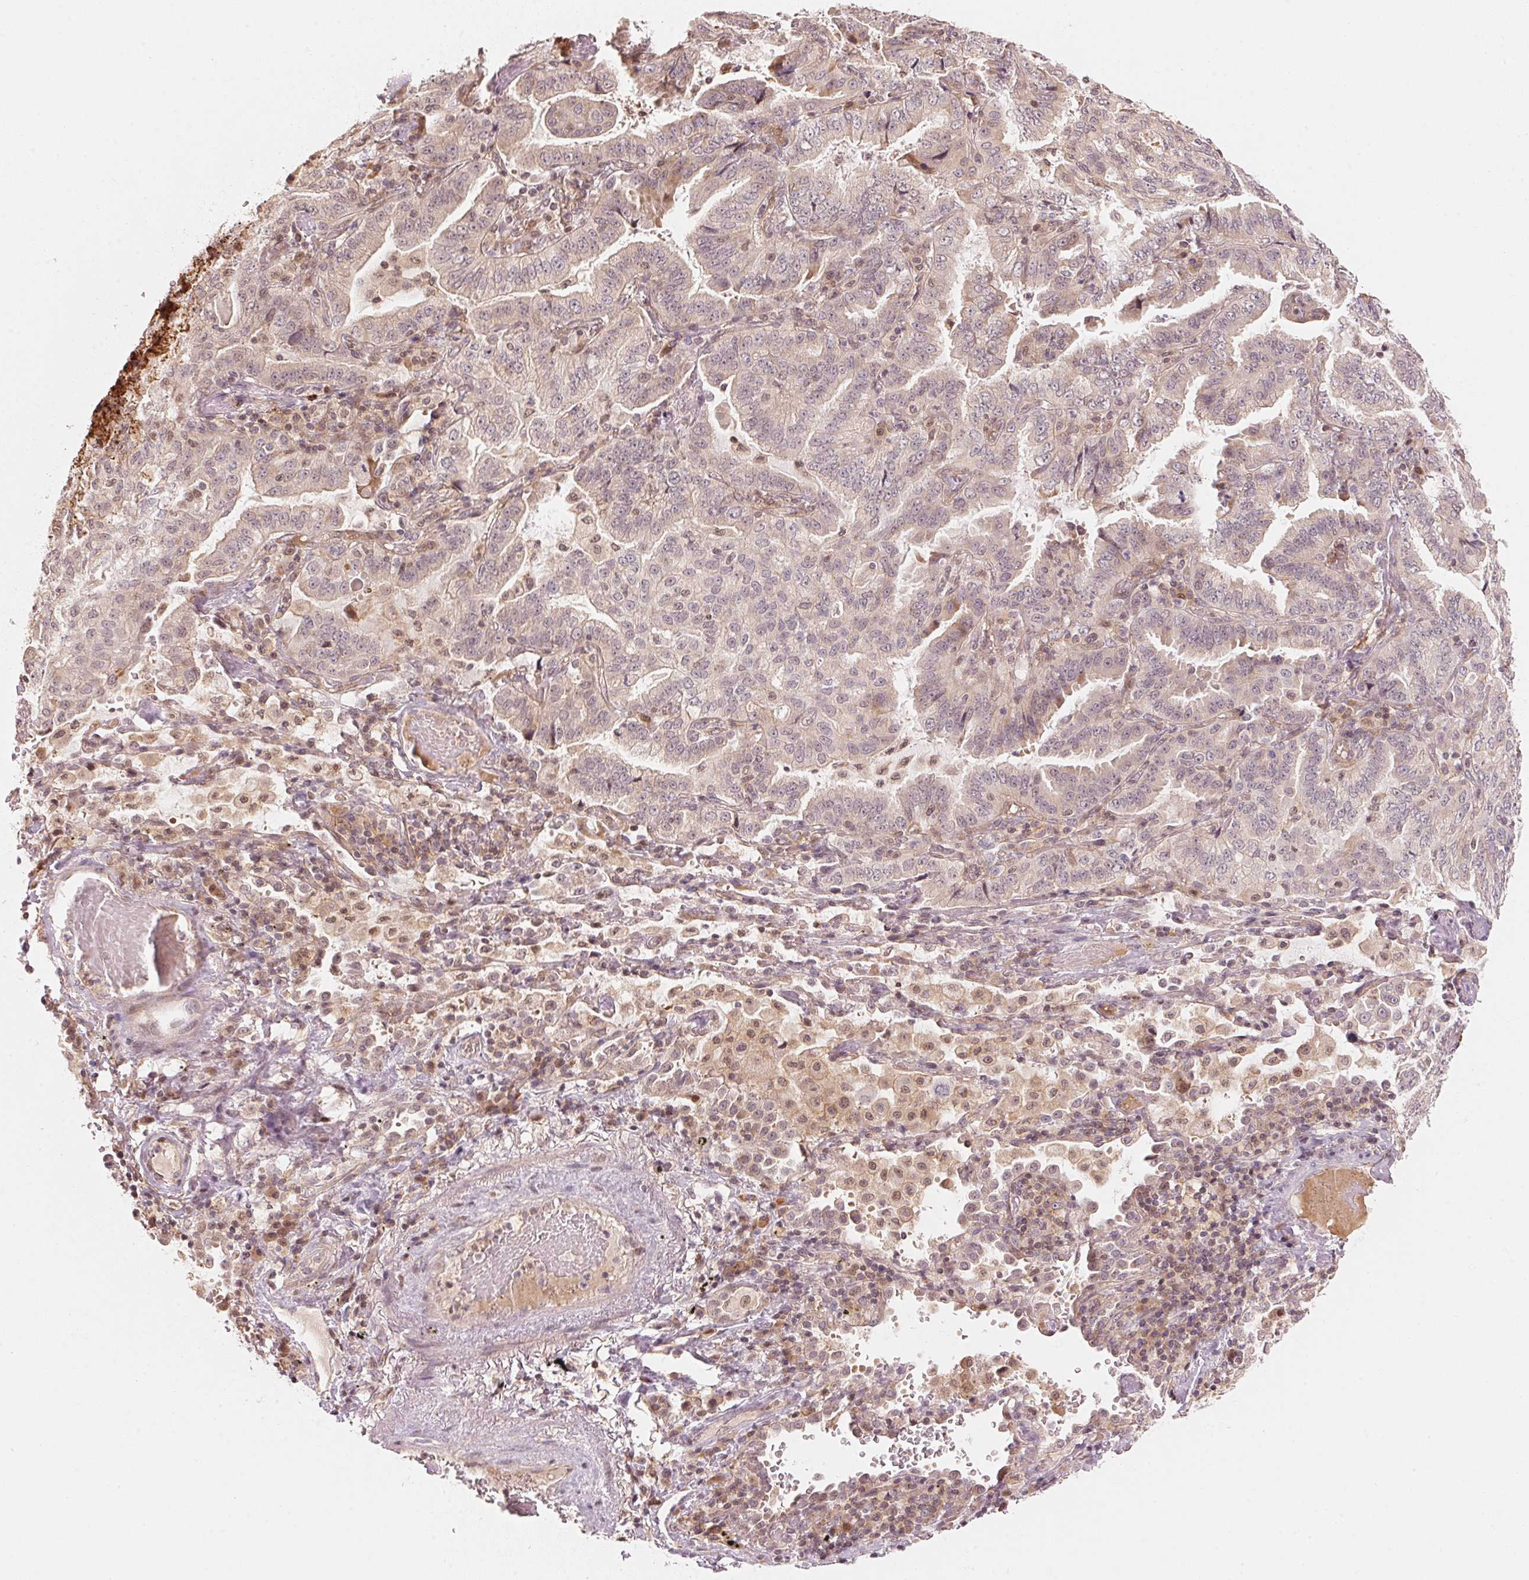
{"staining": {"intensity": "moderate", "quantity": "<25%", "location": "cytoplasmic/membranous,nuclear"}, "tissue": "lung cancer", "cell_type": "Tumor cells", "image_type": "cancer", "snomed": [{"axis": "morphology", "description": "Aneuploidy"}, {"axis": "morphology", "description": "Adenocarcinoma, NOS"}, {"axis": "morphology", "description": "Adenocarcinoma, metastatic, NOS"}, {"axis": "topography", "description": "Lymph node"}, {"axis": "topography", "description": "Lung"}], "caption": "Protein staining shows moderate cytoplasmic/membranous and nuclear staining in about <25% of tumor cells in metastatic adenocarcinoma (lung). Nuclei are stained in blue.", "gene": "PRKN", "patient": {"sex": "female", "age": 48}}